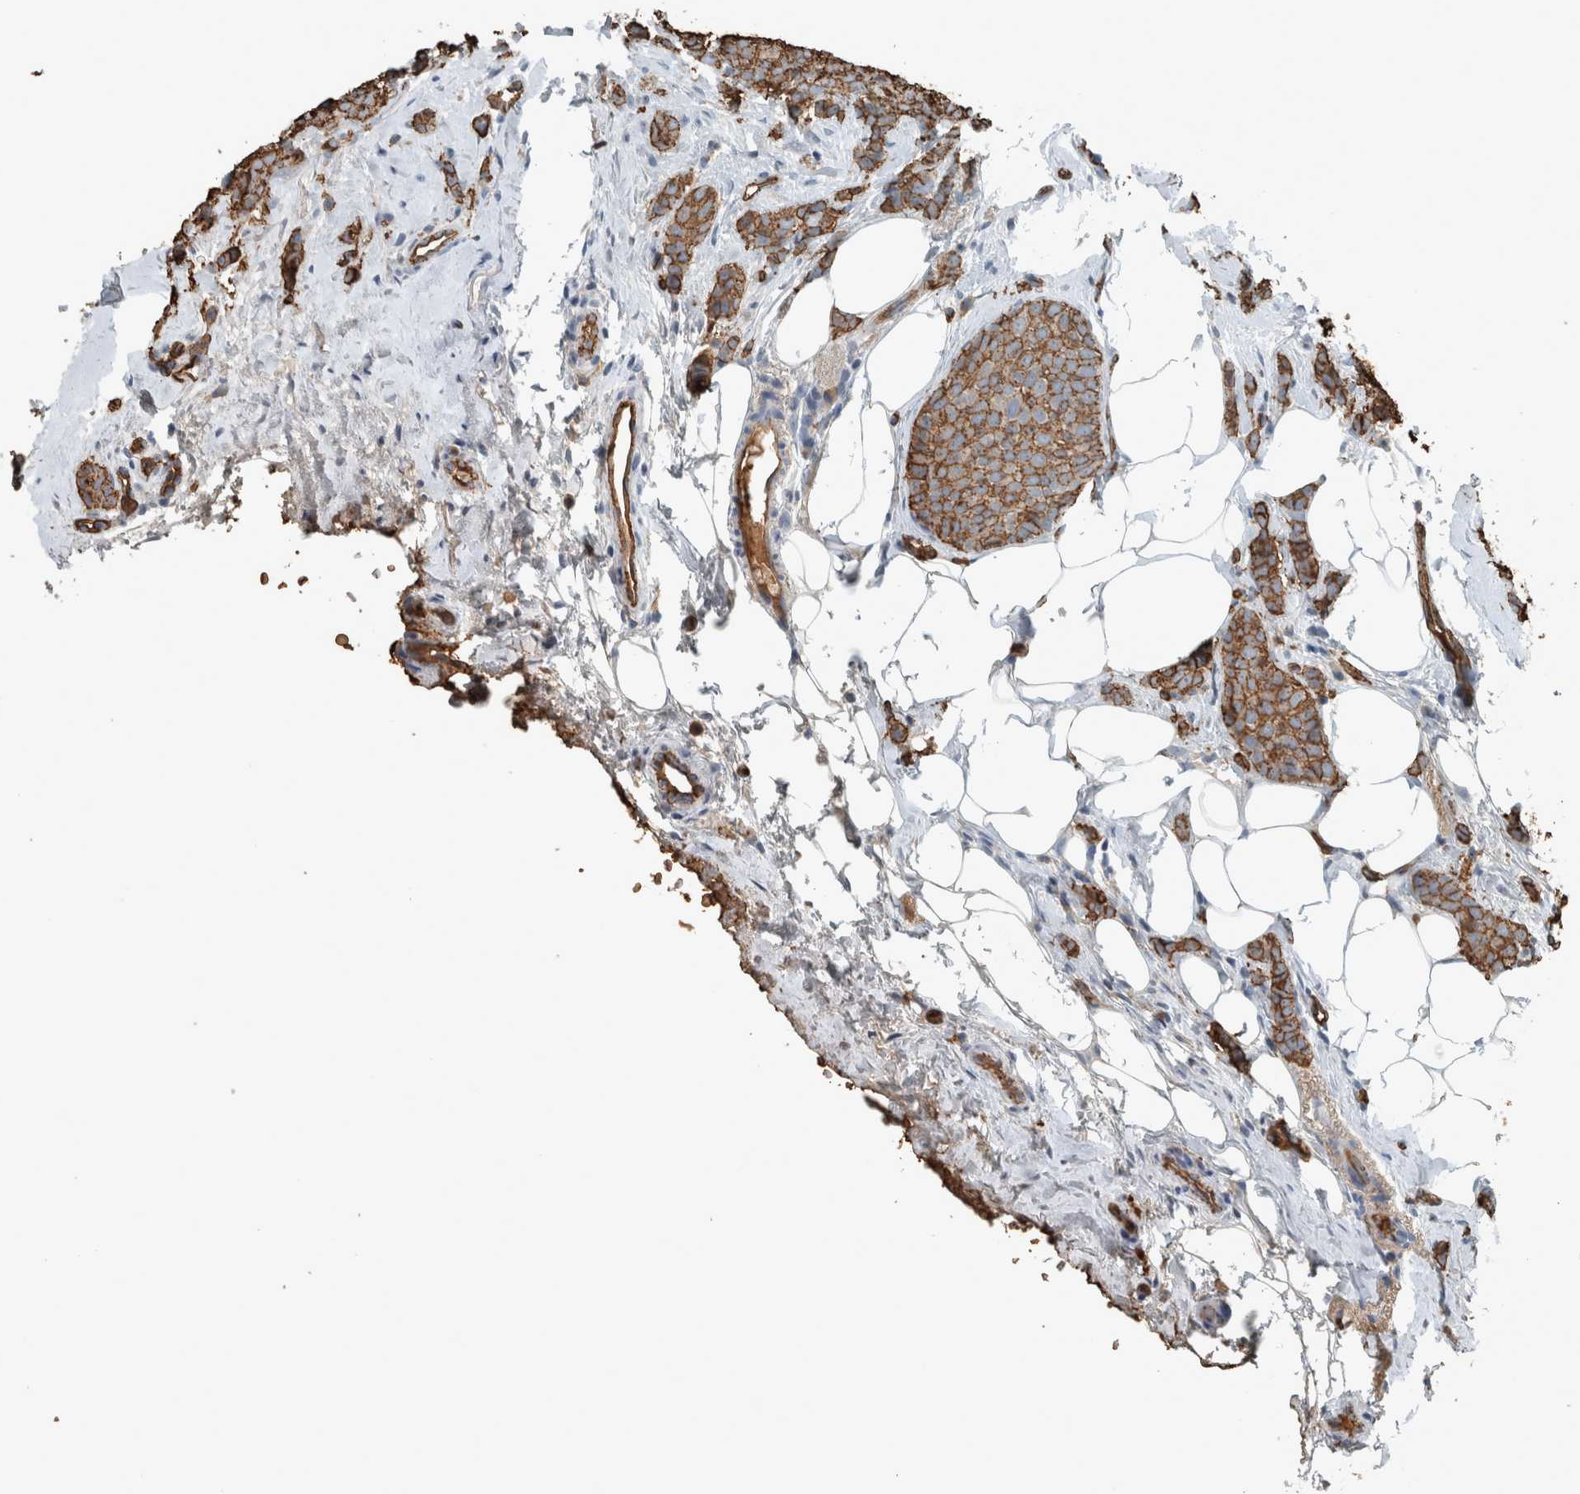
{"staining": {"intensity": "moderate", "quantity": ">75%", "location": "cytoplasmic/membranous"}, "tissue": "breast cancer", "cell_type": "Tumor cells", "image_type": "cancer", "snomed": [{"axis": "morphology", "description": "Lobular carcinoma"}, {"axis": "topography", "description": "Skin"}, {"axis": "topography", "description": "Breast"}], "caption": "Protein staining of breast cancer (lobular carcinoma) tissue exhibits moderate cytoplasmic/membranous staining in about >75% of tumor cells.", "gene": "LBP", "patient": {"sex": "female", "age": 46}}